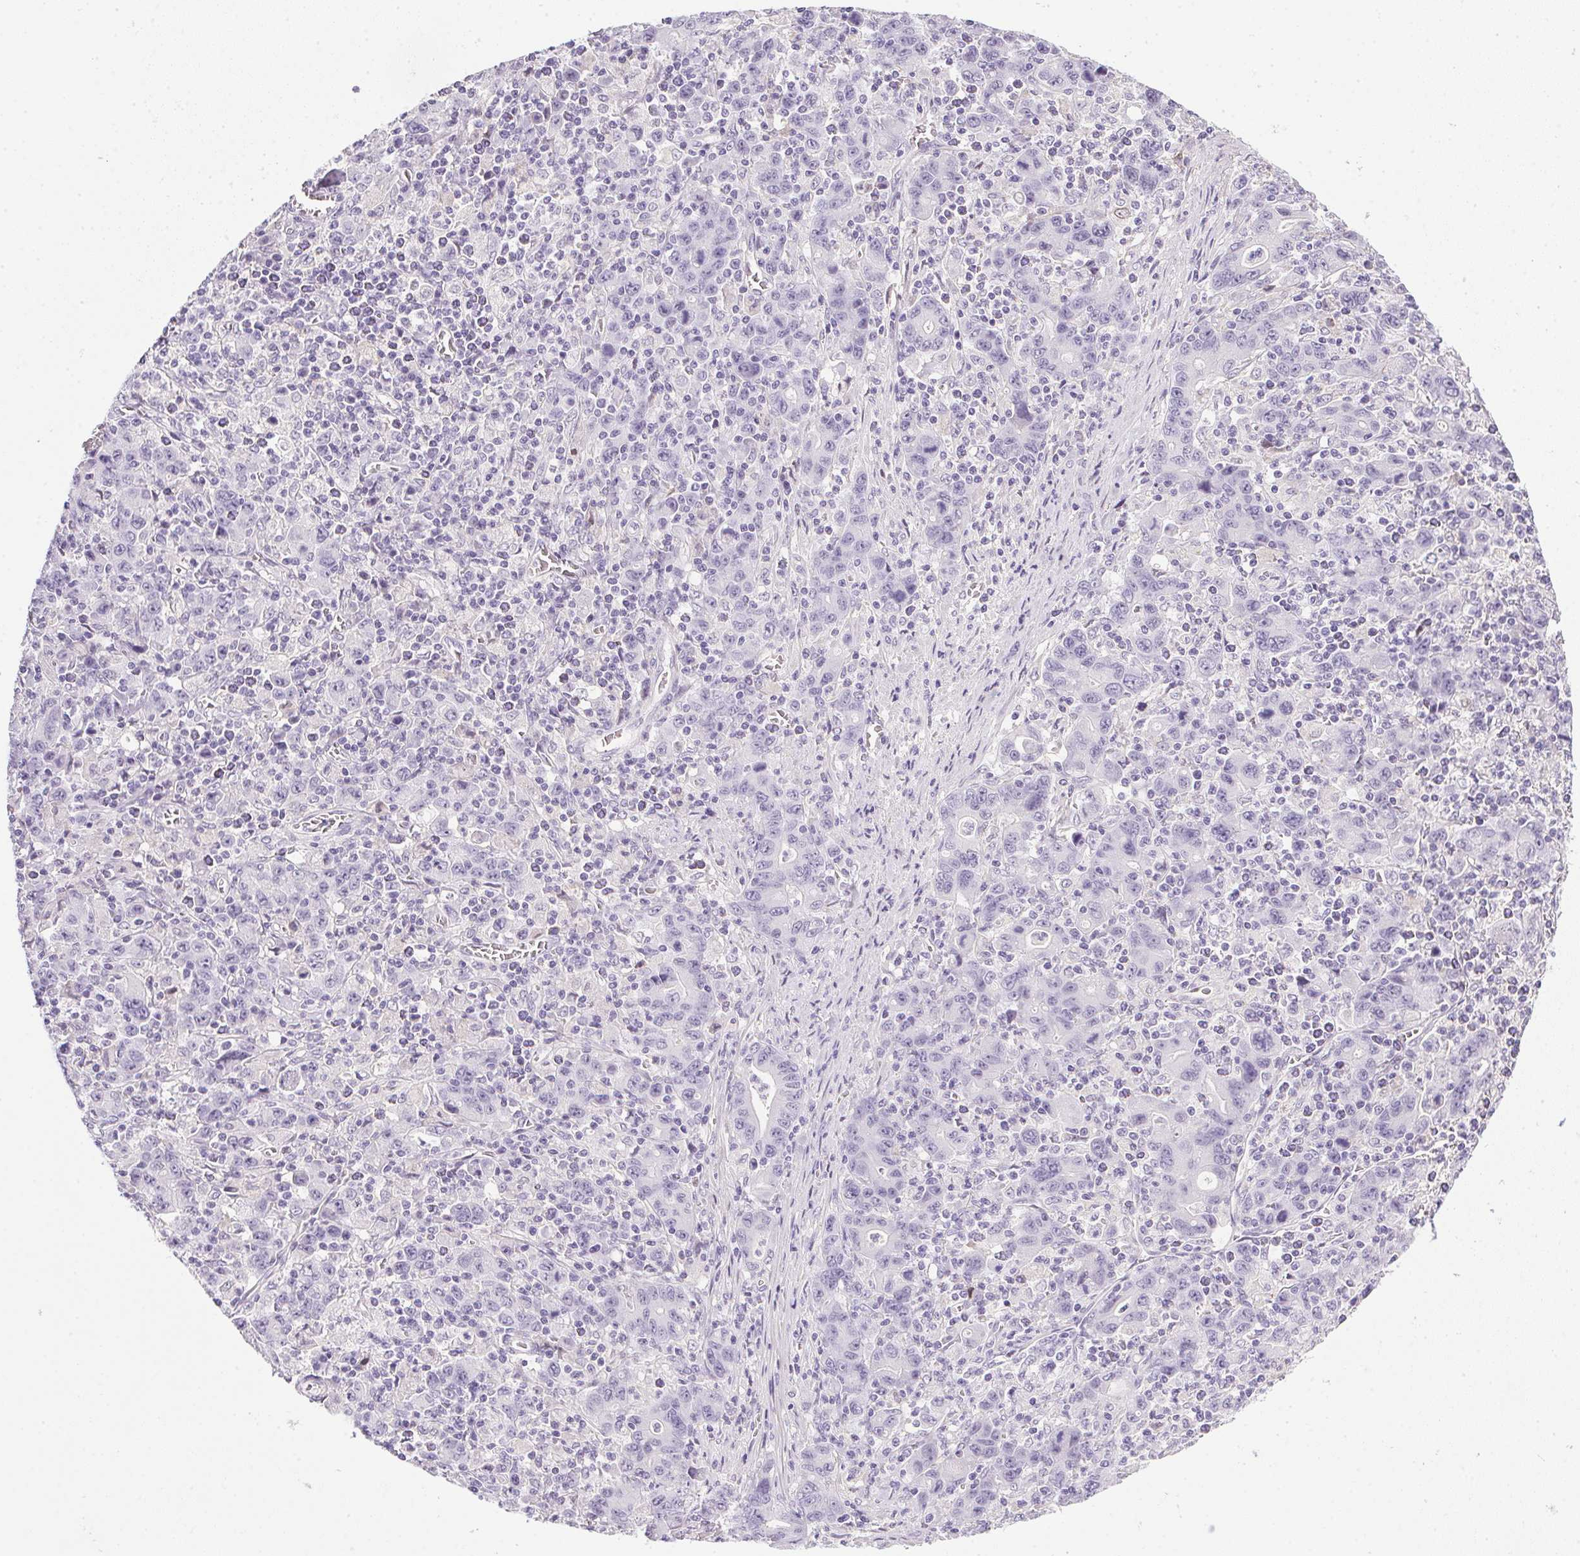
{"staining": {"intensity": "negative", "quantity": "none", "location": "none"}, "tissue": "stomach cancer", "cell_type": "Tumor cells", "image_type": "cancer", "snomed": [{"axis": "morphology", "description": "Adenocarcinoma, NOS"}, {"axis": "topography", "description": "Stomach, upper"}], "caption": "This photomicrograph is of stomach cancer (adenocarcinoma) stained with immunohistochemistry (IHC) to label a protein in brown with the nuclei are counter-stained blue. There is no staining in tumor cells.", "gene": "PRL", "patient": {"sex": "male", "age": 69}}